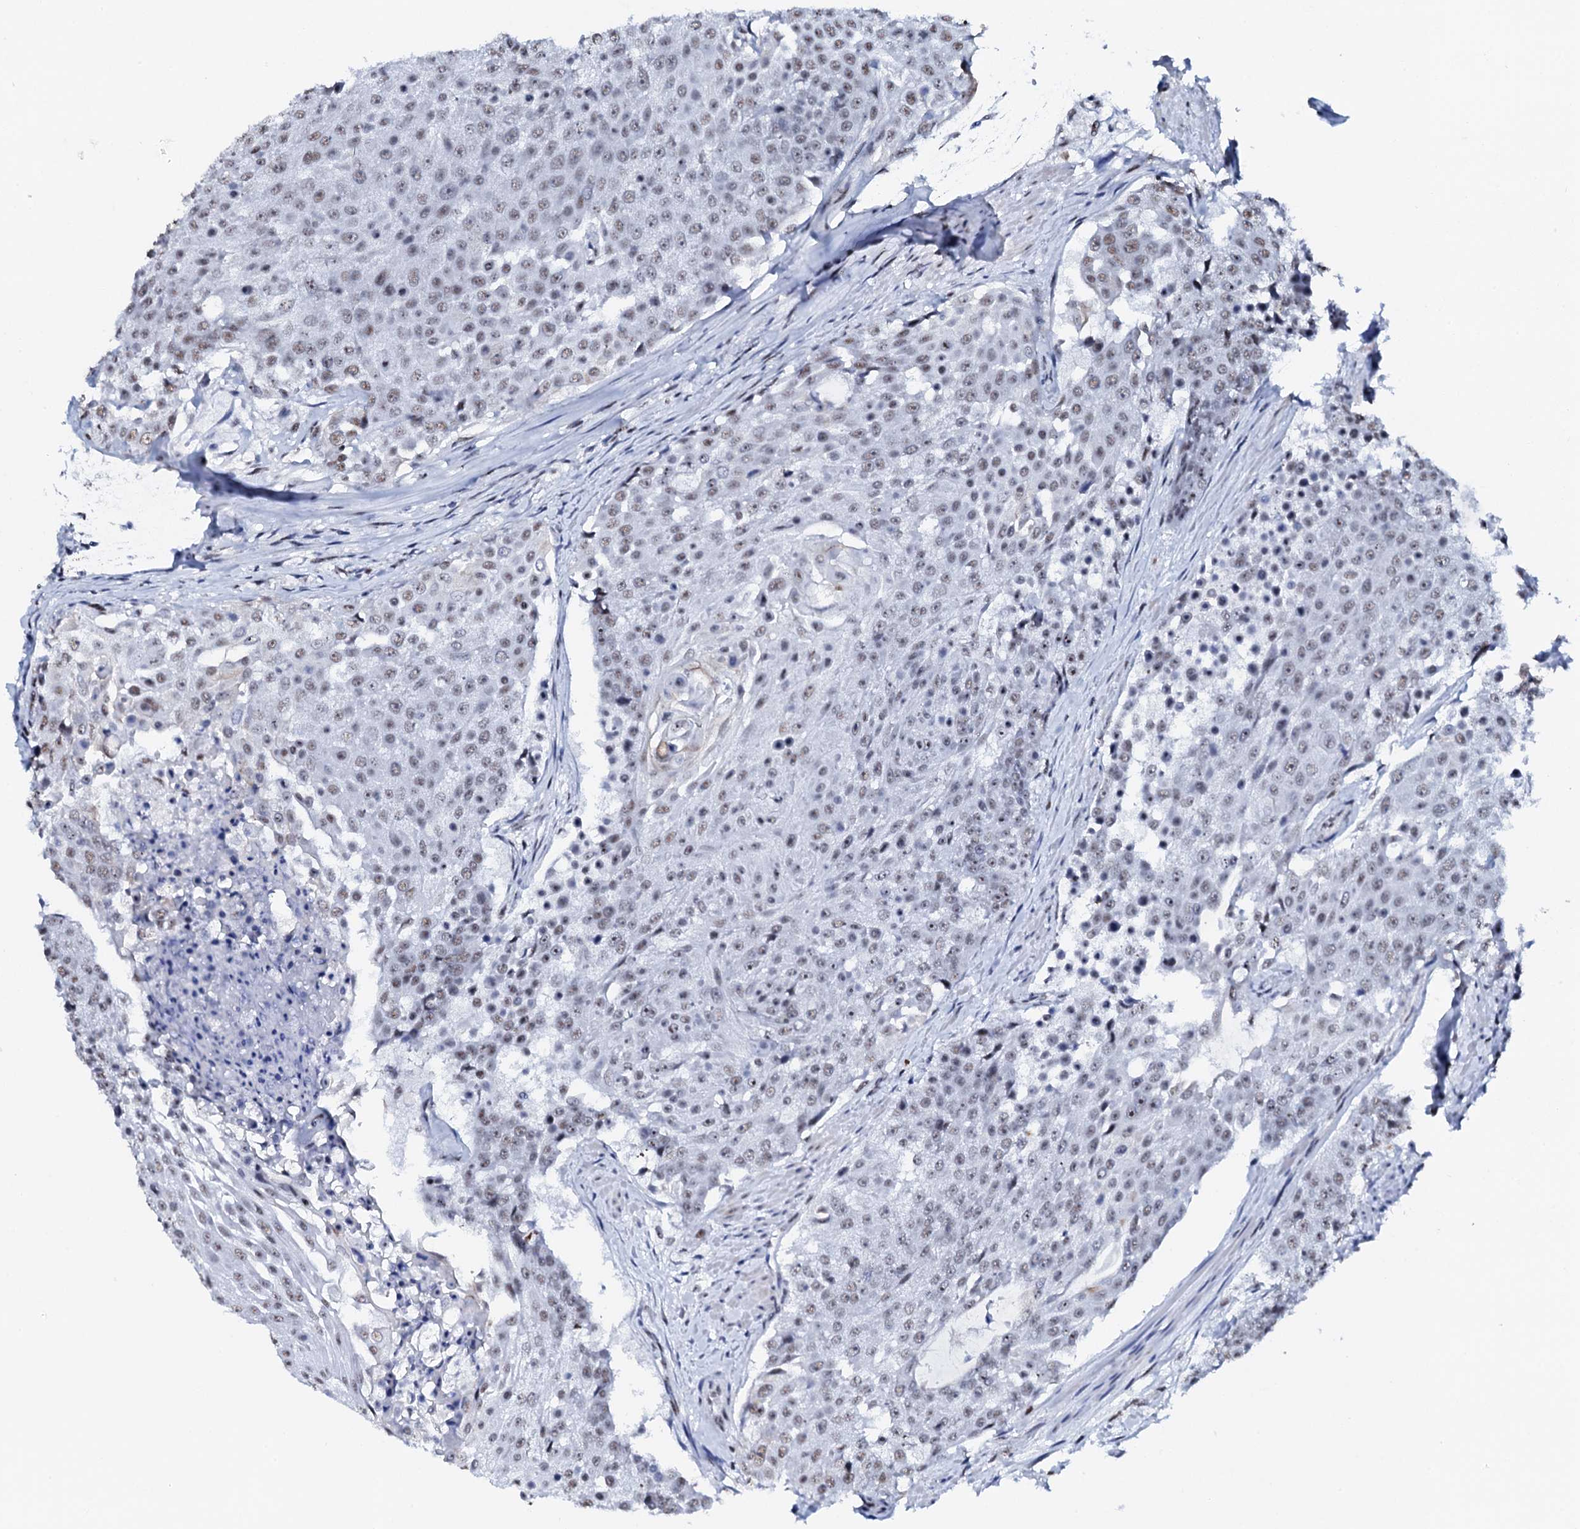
{"staining": {"intensity": "weak", "quantity": "25%-75%", "location": "nuclear"}, "tissue": "urothelial cancer", "cell_type": "Tumor cells", "image_type": "cancer", "snomed": [{"axis": "morphology", "description": "Urothelial carcinoma, High grade"}, {"axis": "topography", "description": "Urinary bladder"}], "caption": "A brown stain highlights weak nuclear staining of a protein in human high-grade urothelial carcinoma tumor cells.", "gene": "NKAPD1", "patient": {"sex": "female", "age": 63}}